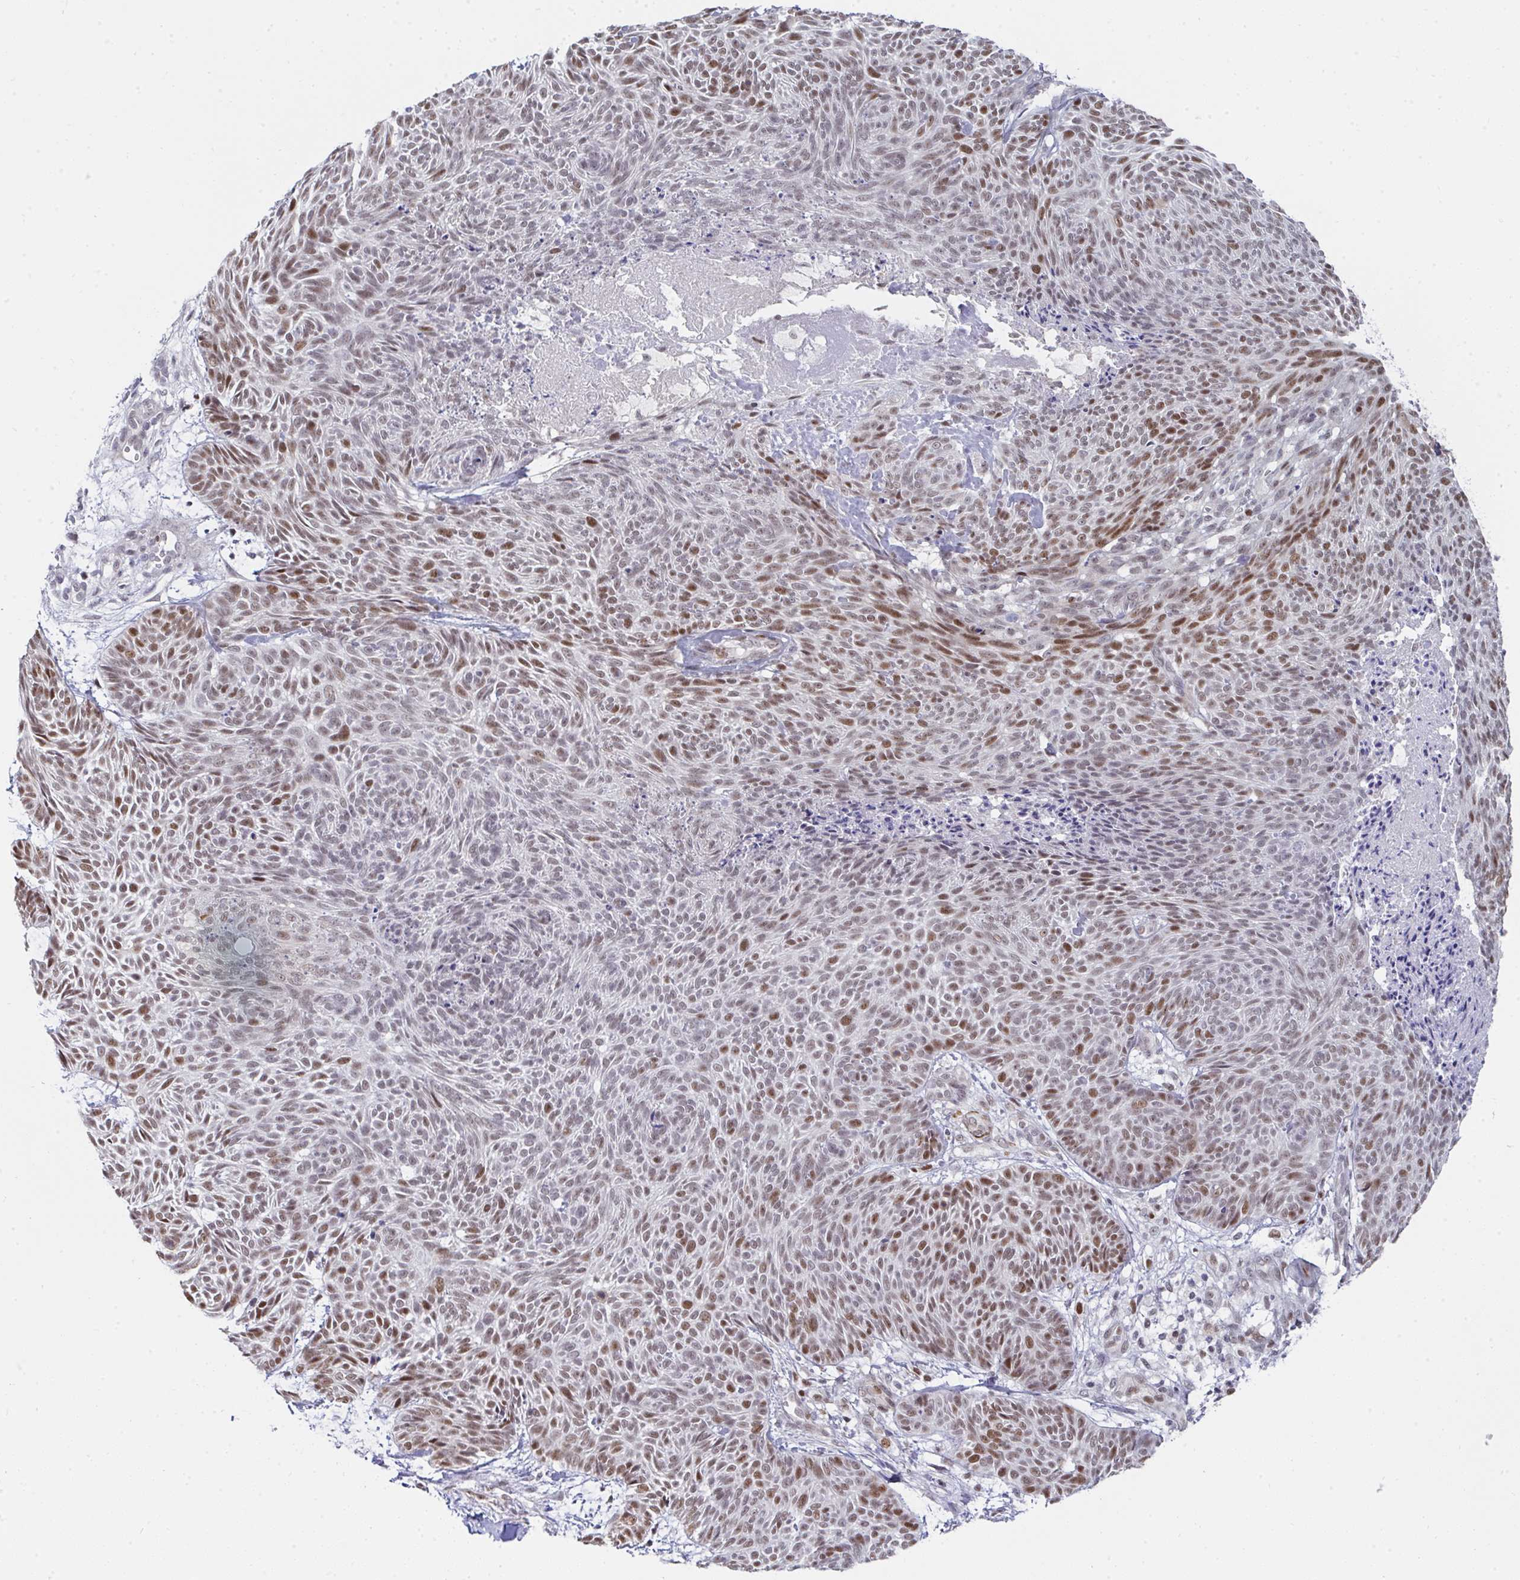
{"staining": {"intensity": "moderate", "quantity": "25%-75%", "location": "nuclear"}, "tissue": "skin cancer", "cell_type": "Tumor cells", "image_type": "cancer", "snomed": [{"axis": "morphology", "description": "Basal cell carcinoma"}, {"axis": "topography", "description": "Skin"}, {"axis": "topography", "description": "Skin of trunk"}], "caption": "The image exhibits immunohistochemical staining of basal cell carcinoma (skin). There is moderate nuclear expression is identified in approximately 25%-75% of tumor cells.", "gene": "GINS2", "patient": {"sex": "male", "age": 74}}